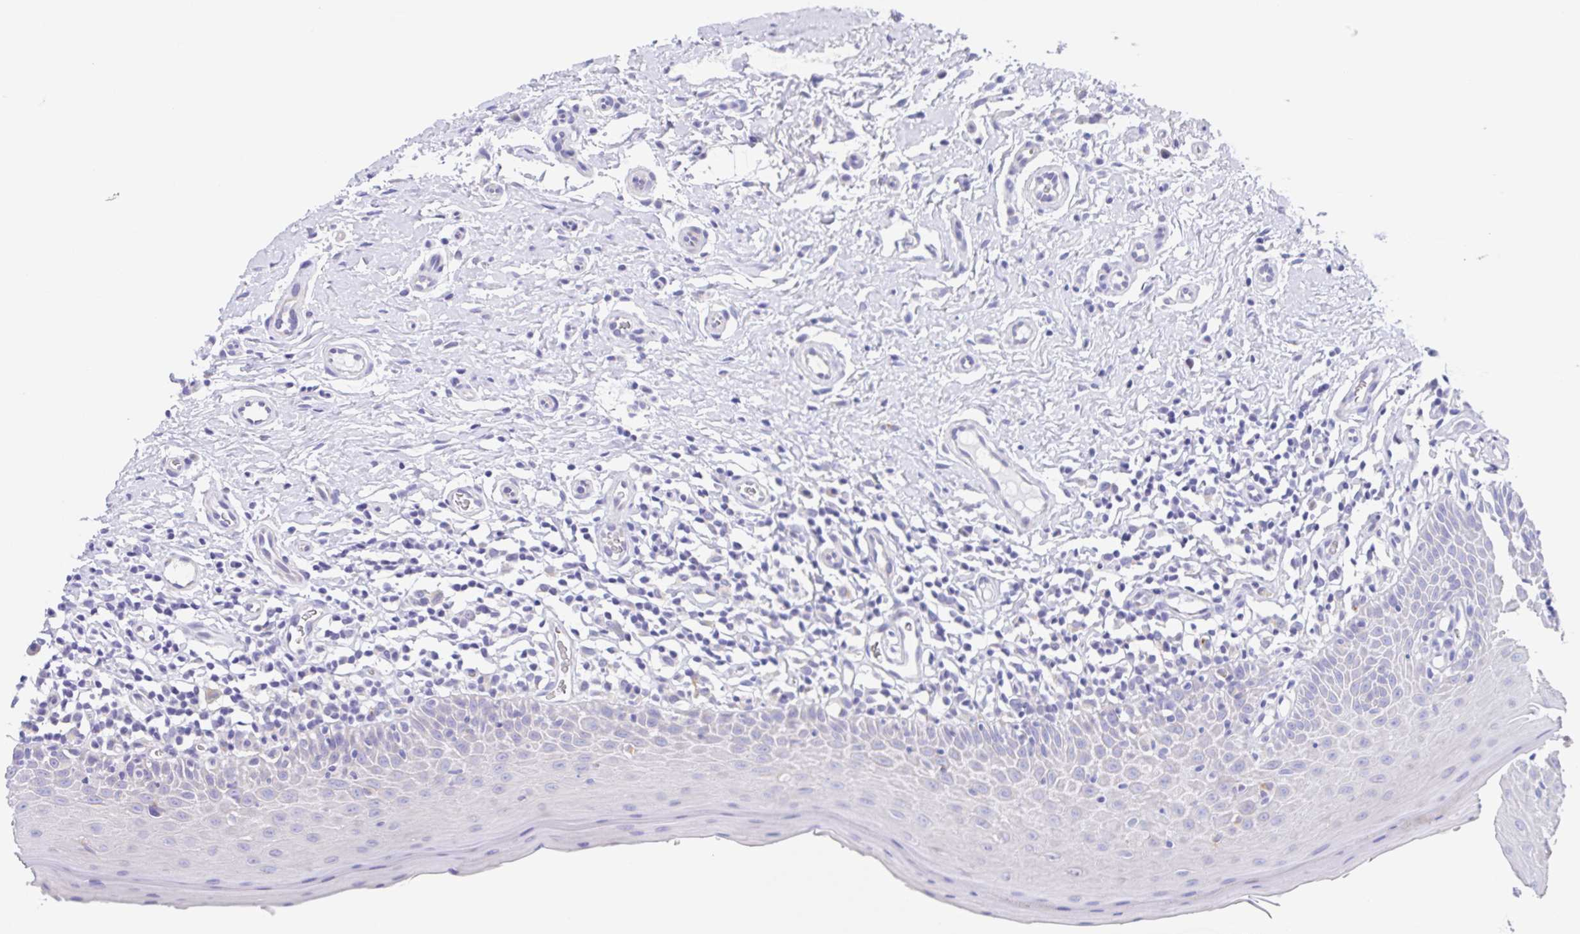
{"staining": {"intensity": "negative", "quantity": "none", "location": "none"}, "tissue": "oral mucosa", "cell_type": "Squamous epithelial cells", "image_type": "normal", "snomed": [{"axis": "morphology", "description": "Normal tissue, NOS"}, {"axis": "topography", "description": "Oral tissue"}, {"axis": "topography", "description": "Tounge, NOS"}], "caption": "Human oral mucosa stained for a protein using immunohistochemistry (IHC) reveals no staining in squamous epithelial cells.", "gene": "SCG3", "patient": {"sex": "female", "age": 58}}